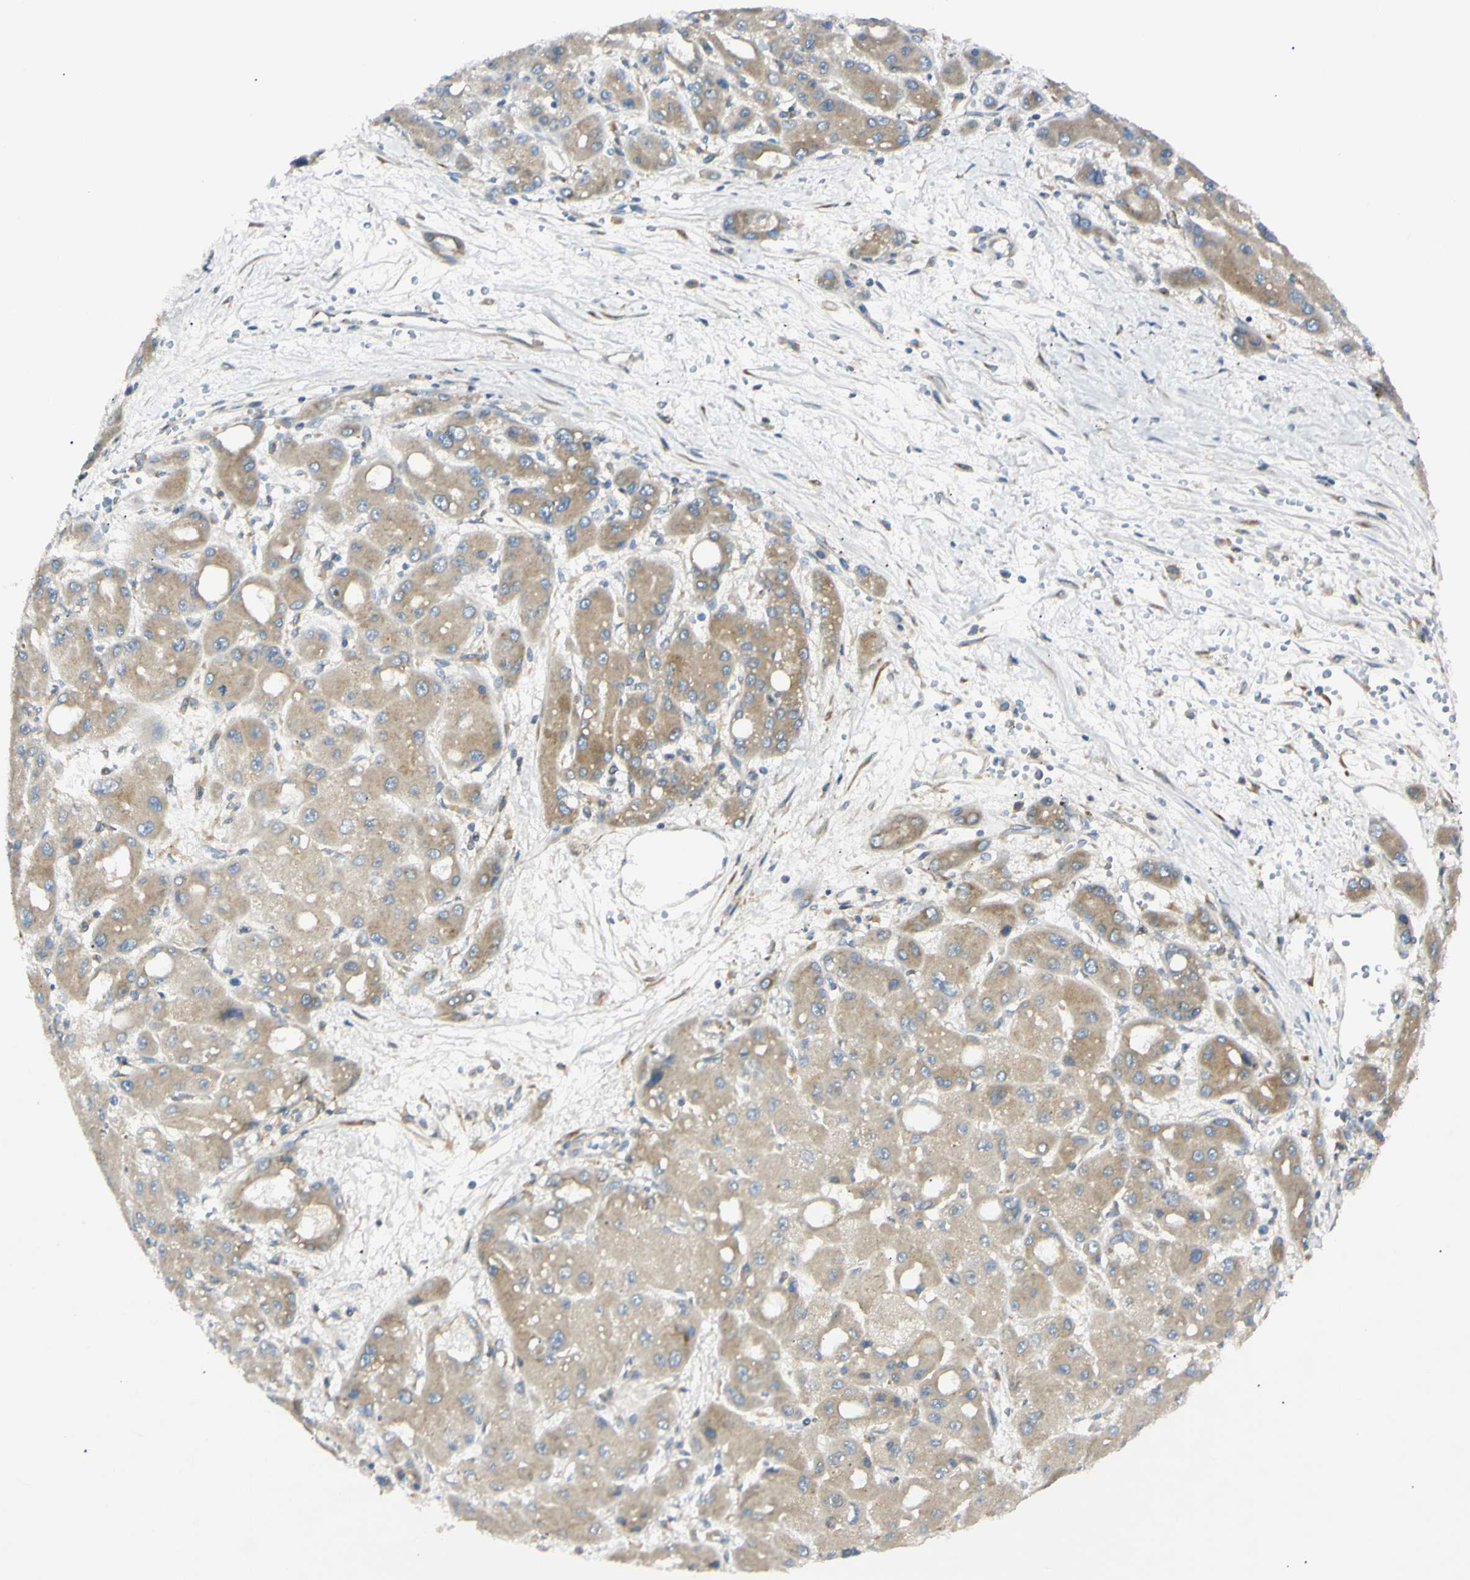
{"staining": {"intensity": "weak", "quantity": ">75%", "location": "cytoplasmic/membranous"}, "tissue": "liver cancer", "cell_type": "Tumor cells", "image_type": "cancer", "snomed": [{"axis": "morphology", "description": "Carcinoma, Hepatocellular, NOS"}, {"axis": "topography", "description": "Liver"}], "caption": "The image demonstrates a brown stain indicating the presence of a protein in the cytoplasmic/membranous of tumor cells in liver cancer.", "gene": "IER3IP1", "patient": {"sex": "male", "age": 55}}